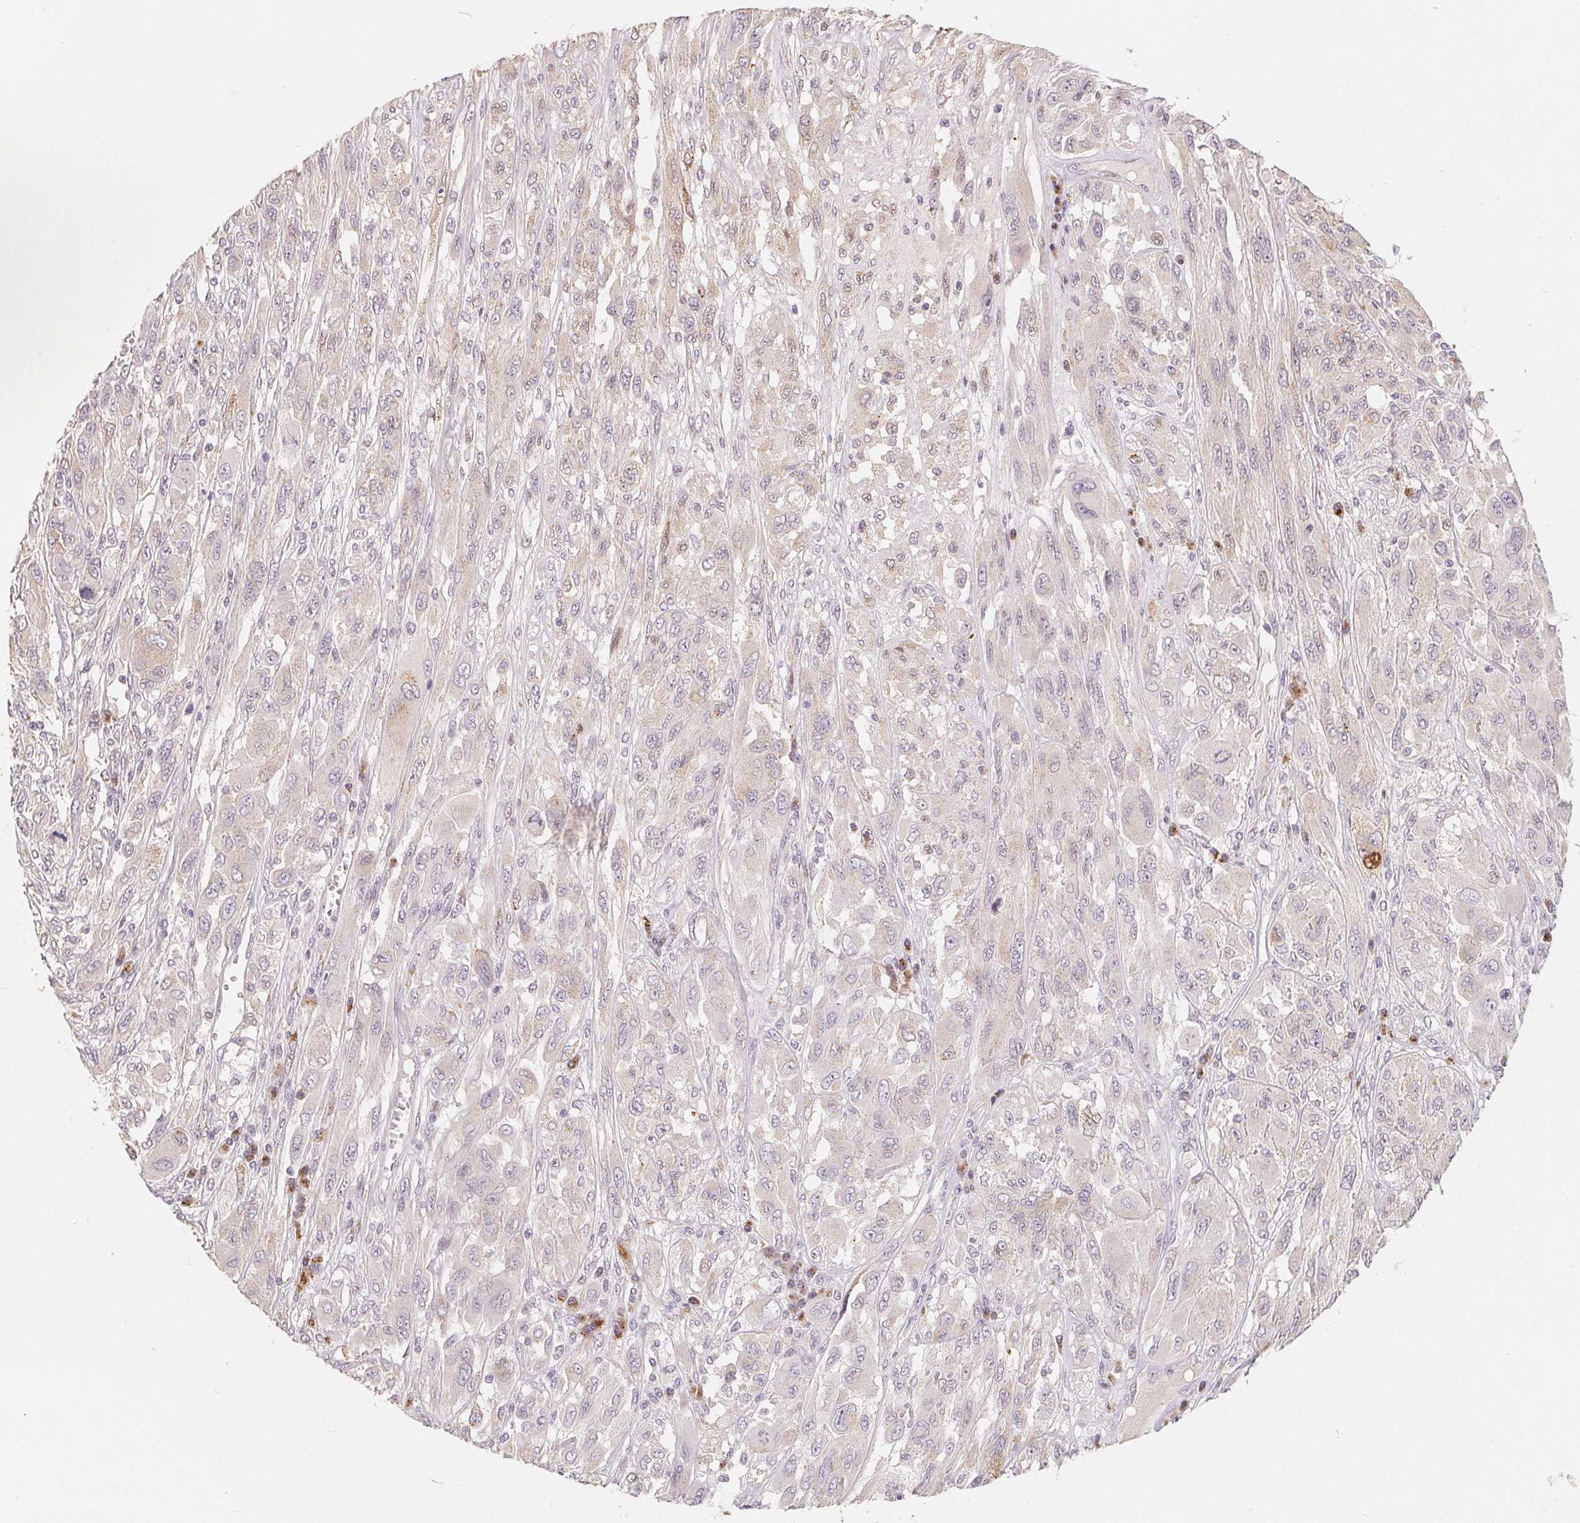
{"staining": {"intensity": "negative", "quantity": "none", "location": "none"}, "tissue": "melanoma", "cell_type": "Tumor cells", "image_type": "cancer", "snomed": [{"axis": "morphology", "description": "Malignant melanoma, NOS"}, {"axis": "topography", "description": "Skin"}], "caption": "Tumor cells show no significant protein positivity in melanoma. The staining was performed using DAB (3,3'-diaminobenzidine) to visualize the protein expression in brown, while the nuclei were stained in blue with hematoxylin (Magnification: 20x).", "gene": "TMSB15B", "patient": {"sex": "female", "age": 91}}